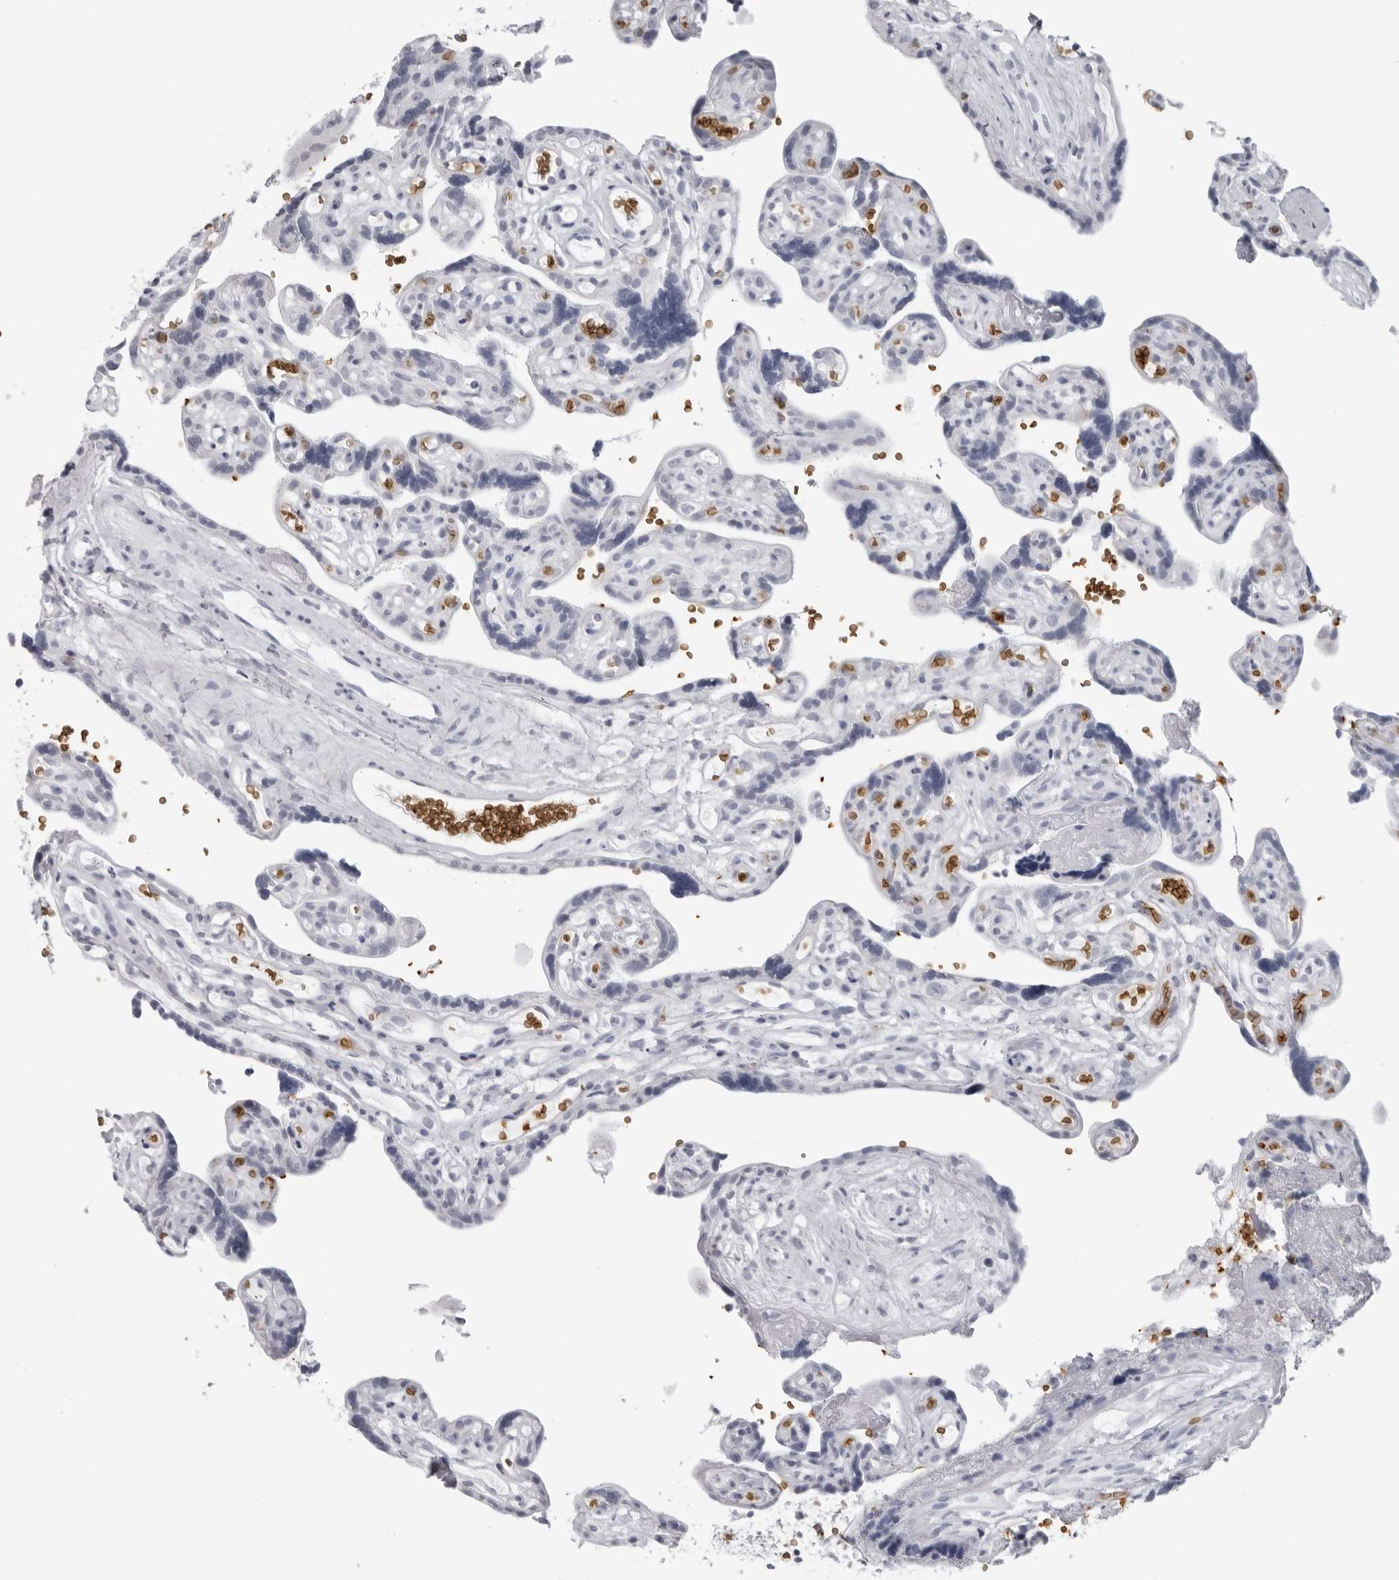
{"staining": {"intensity": "negative", "quantity": "none", "location": "none"}, "tissue": "placenta", "cell_type": "Decidual cells", "image_type": "normal", "snomed": [{"axis": "morphology", "description": "Normal tissue, NOS"}, {"axis": "topography", "description": "Placenta"}], "caption": "Decidual cells are negative for brown protein staining in benign placenta.", "gene": "EPB41", "patient": {"sex": "female", "age": 30}}